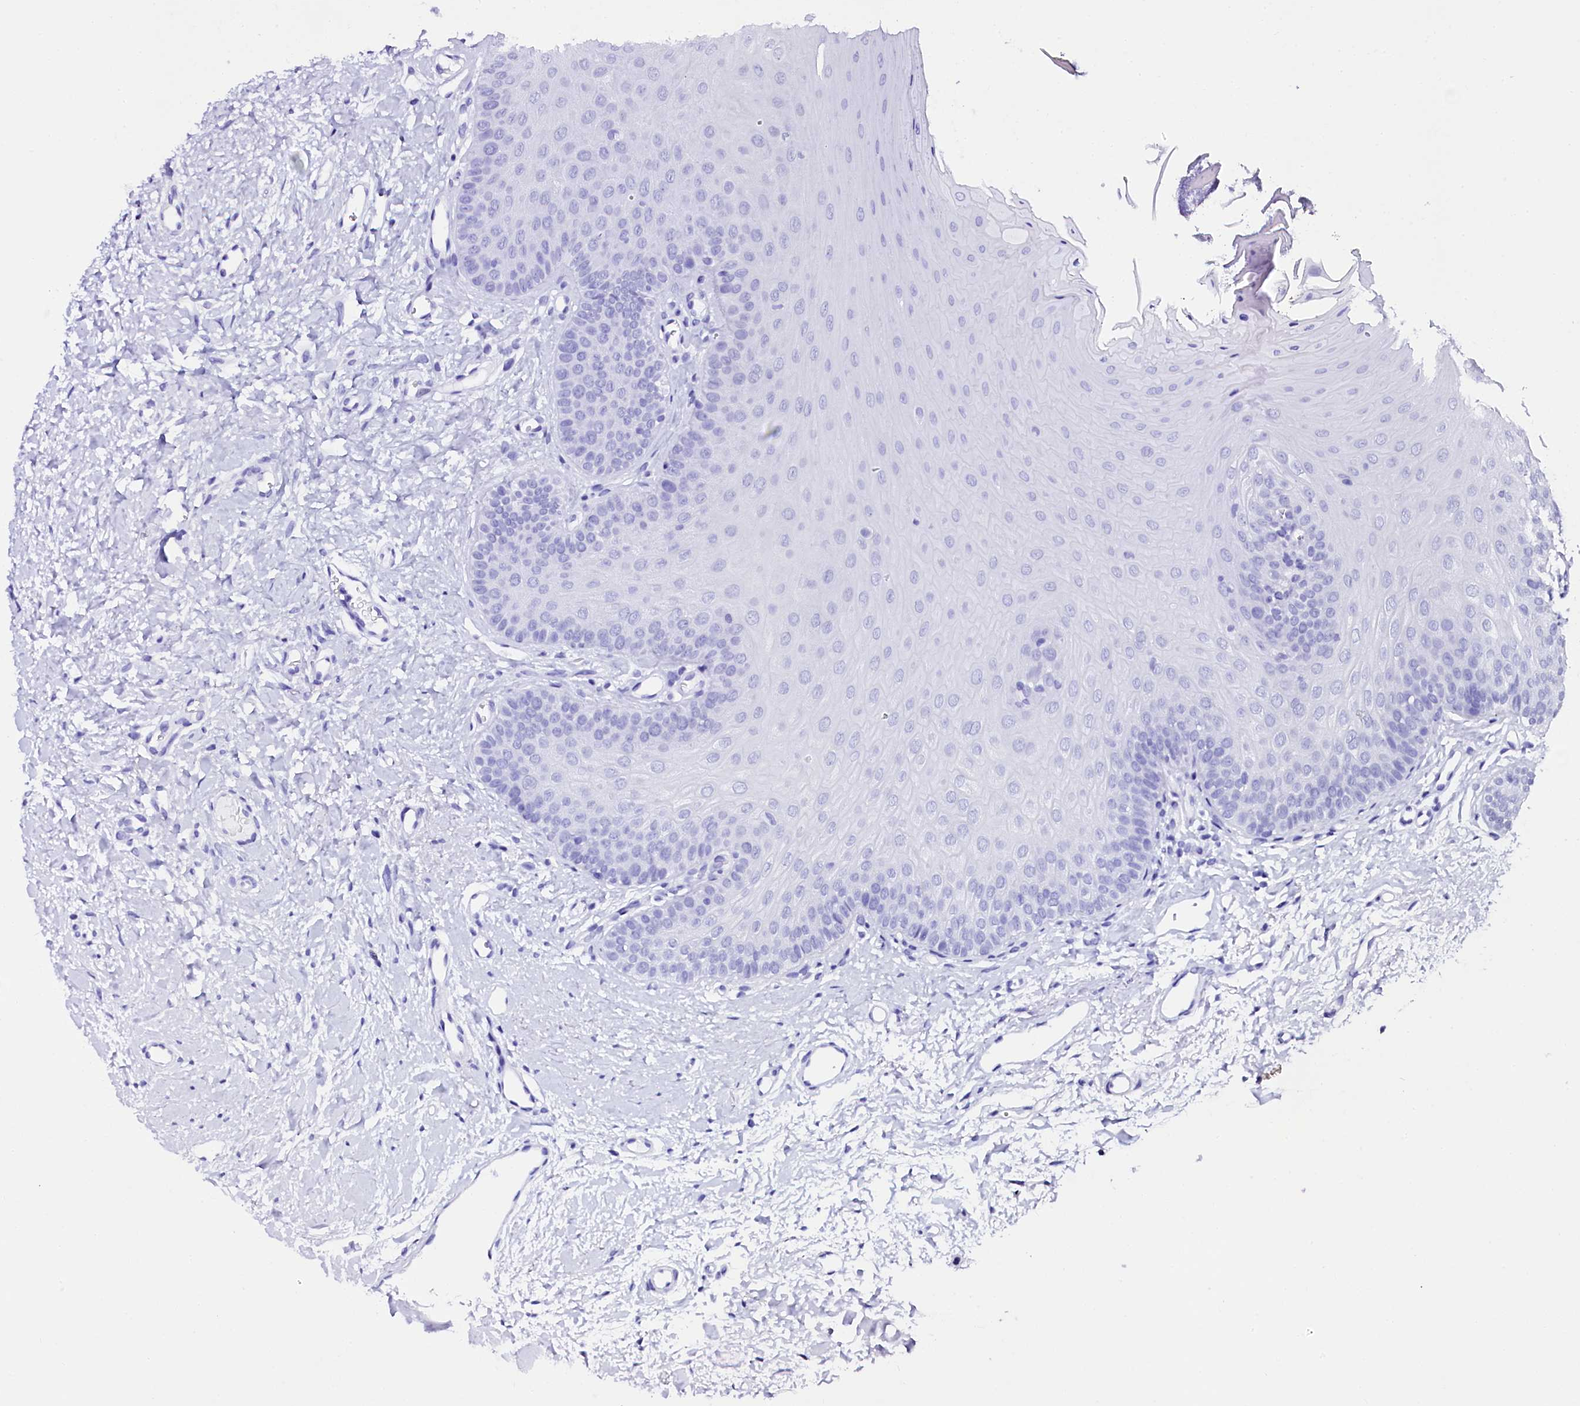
{"staining": {"intensity": "negative", "quantity": "none", "location": "none"}, "tissue": "oral mucosa", "cell_type": "Squamous epithelial cells", "image_type": "normal", "snomed": [{"axis": "morphology", "description": "Normal tissue, NOS"}, {"axis": "topography", "description": "Oral tissue"}], "caption": "Histopathology image shows no significant protein expression in squamous epithelial cells of benign oral mucosa. Nuclei are stained in blue.", "gene": "SORD", "patient": {"sex": "female", "age": 68}}